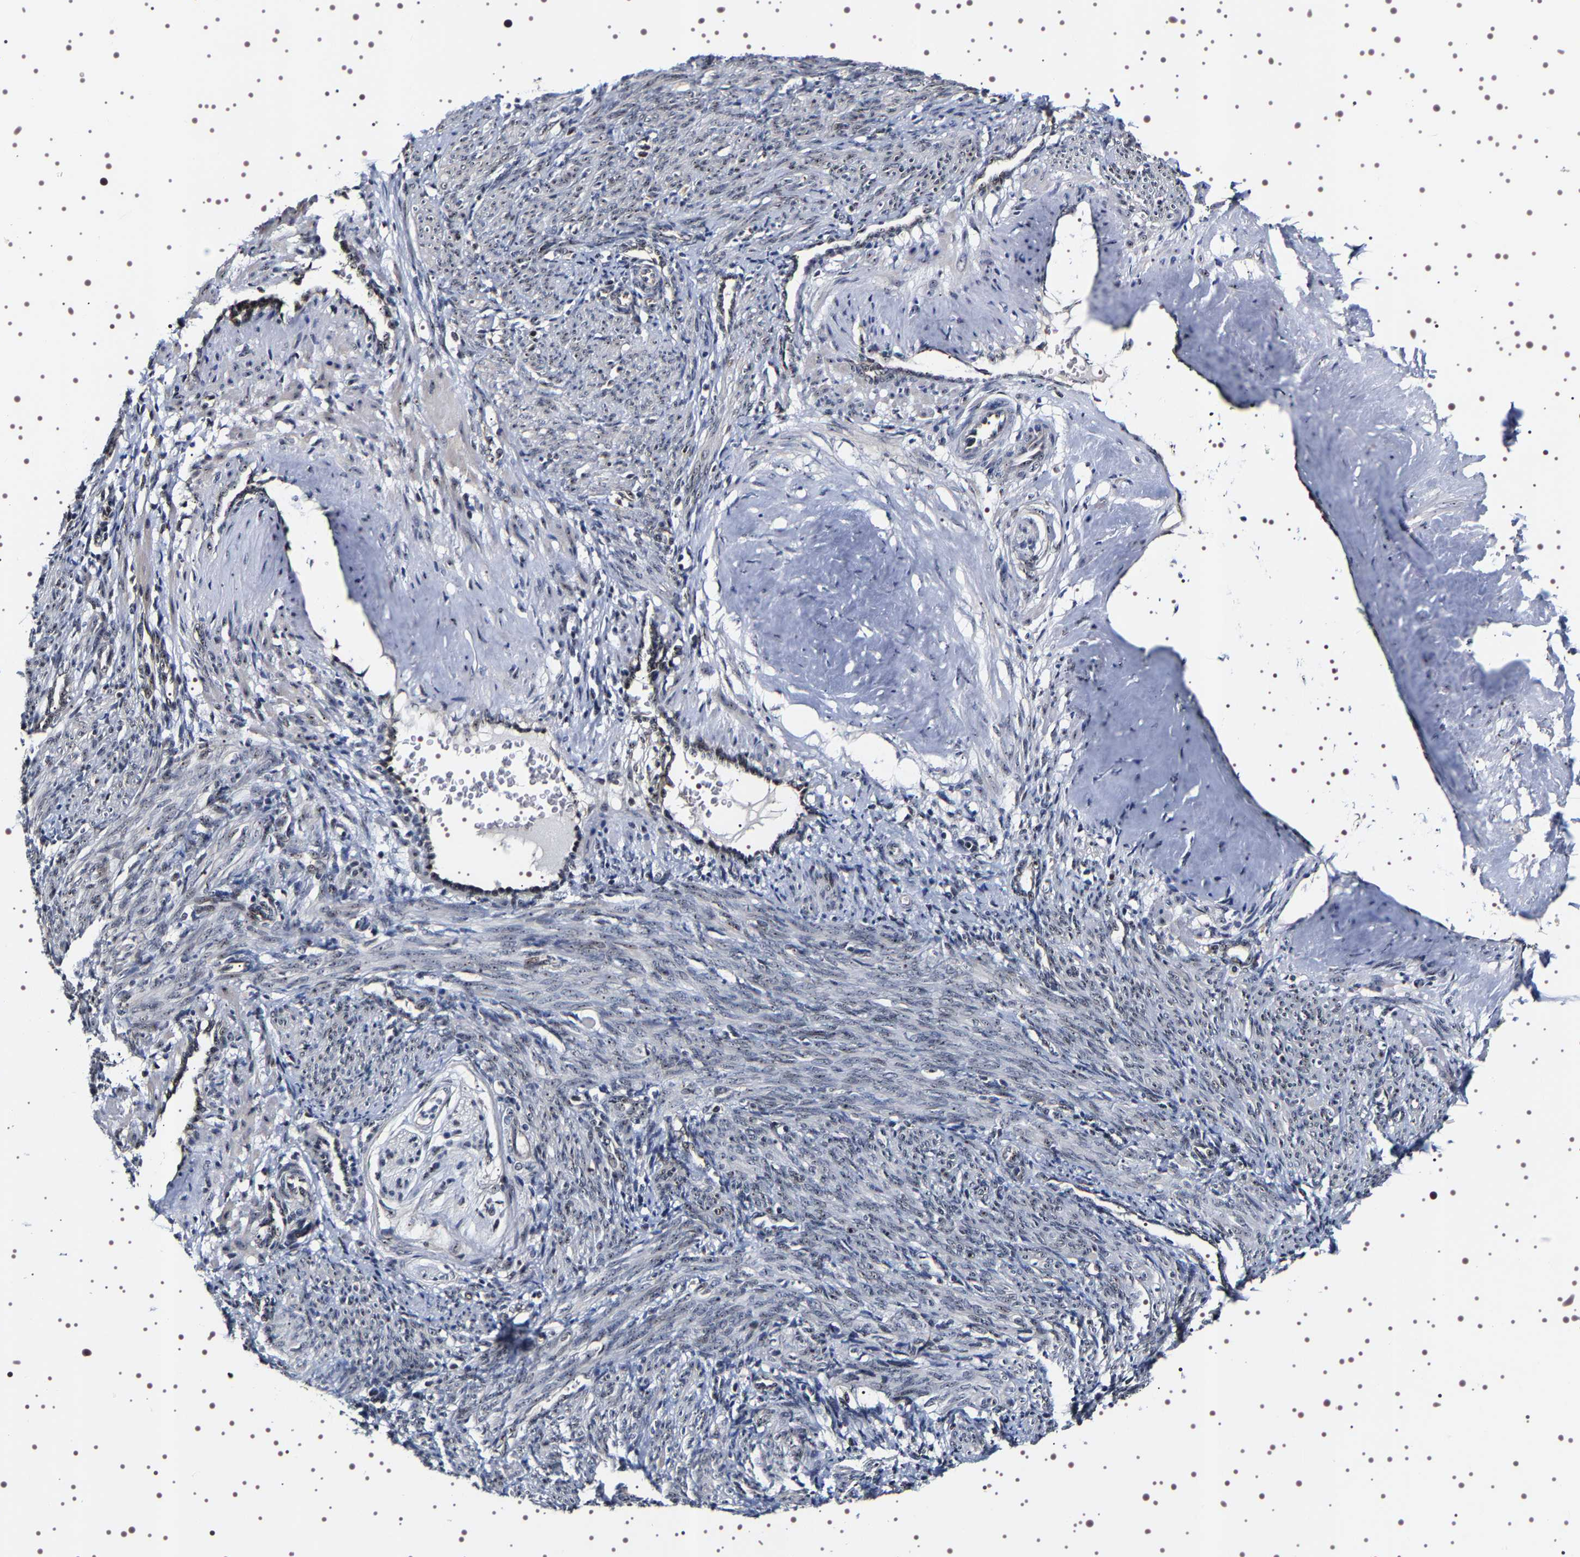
{"staining": {"intensity": "negative", "quantity": "none", "location": "none"}, "tissue": "smooth muscle", "cell_type": "Smooth muscle cells", "image_type": "normal", "snomed": [{"axis": "morphology", "description": "Normal tissue, NOS"}, {"axis": "topography", "description": "Endometrium"}], "caption": "This is an immunohistochemistry (IHC) micrograph of benign smooth muscle. There is no expression in smooth muscle cells.", "gene": "GNL3", "patient": {"sex": "female", "age": 33}}